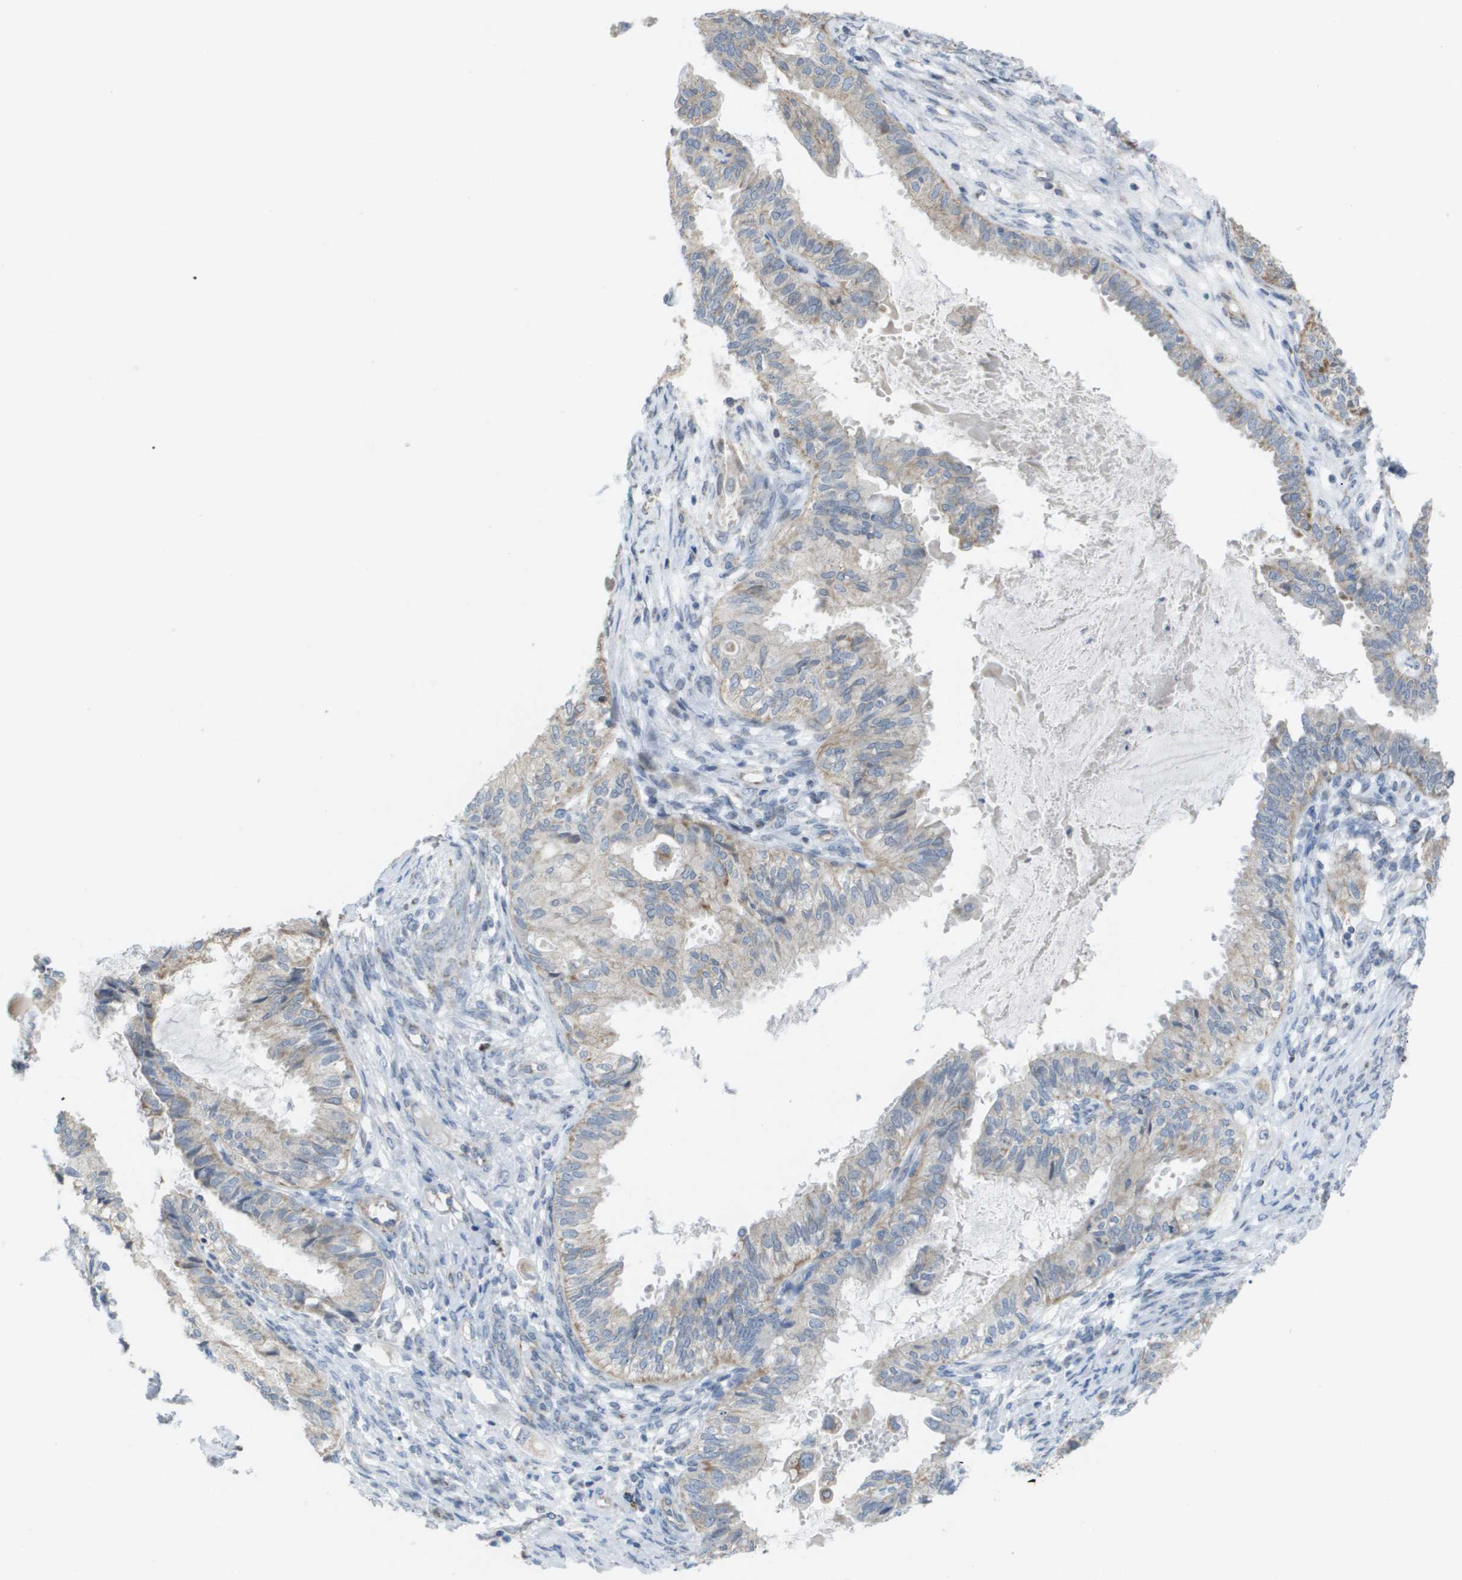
{"staining": {"intensity": "weak", "quantity": "<25%", "location": "cytoplasmic/membranous"}, "tissue": "cervical cancer", "cell_type": "Tumor cells", "image_type": "cancer", "snomed": [{"axis": "morphology", "description": "Normal tissue, NOS"}, {"axis": "morphology", "description": "Adenocarcinoma, NOS"}, {"axis": "topography", "description": "Cervix"}, {"axis": "topography", "description": "Endometrium"}], "caption": "High power microscopy histopathology image of an immunohistochemistry (IHC) image of adenocarcinoma (cervical), revealing no significant expression in tumor cells.", "gene": "TMEM223", "patient": {"sex": "female", "age": 86}}